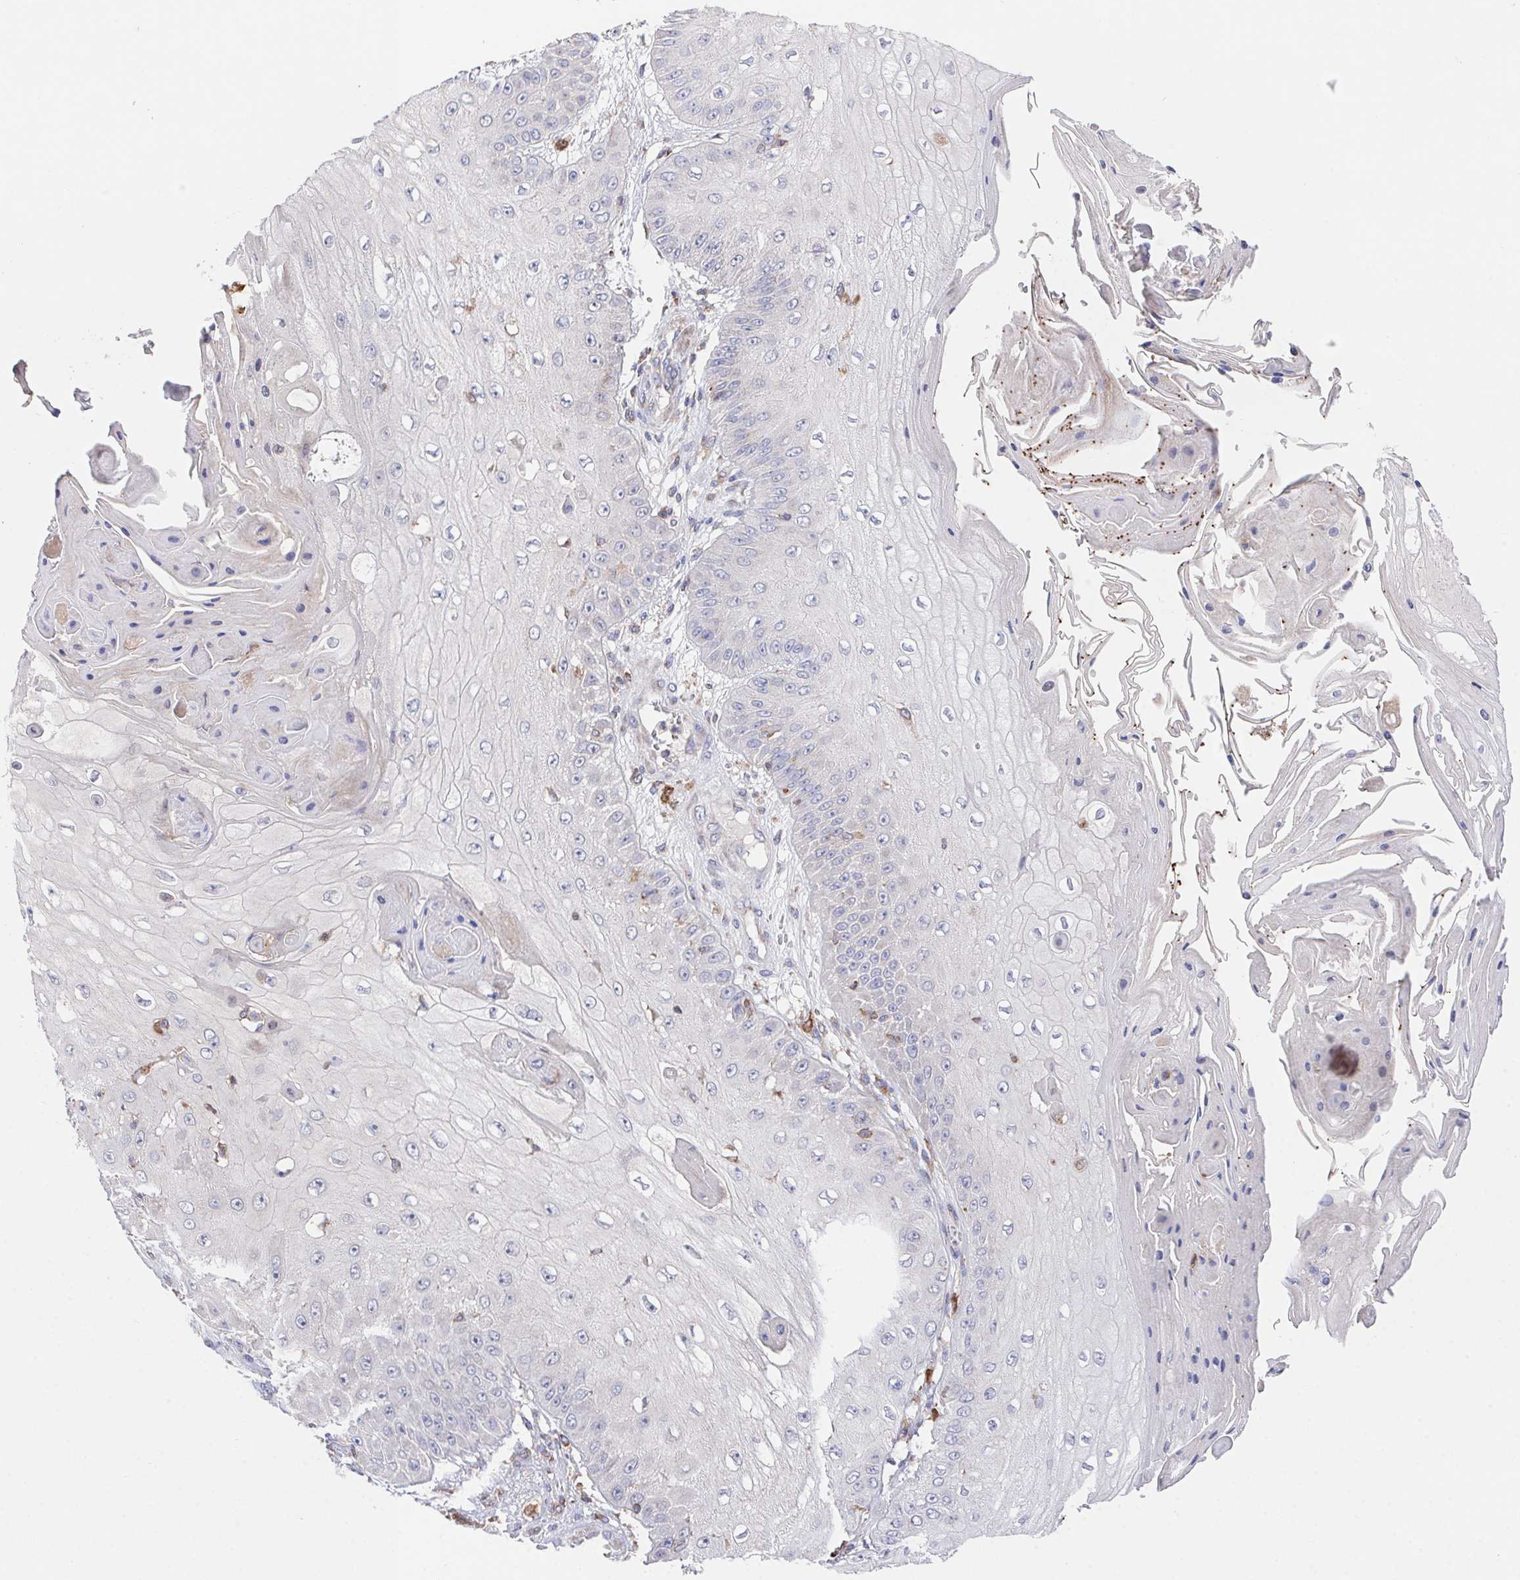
{"staining": {"intensity": "negative", "quantity": "none", "location": "none"}, "tissue": "skin cancer", "cell_type": "Tumor cells", "image_type": "cancer", "snomed": [{"axis": "morphology", "description": "Squamous cell carcinoma, NOS"}, {"axis": "topography", "description": "Skin"}], "caption": "Immunohistochemistry (IHC) photomicrograph of neoplastic tissue: squamous cell carcinoma (skin) stained with DAB reveals no significant protein positivity in tumor cells.", "gene": "FAM241A", "patient": {"sex": "male", "age": 70}}